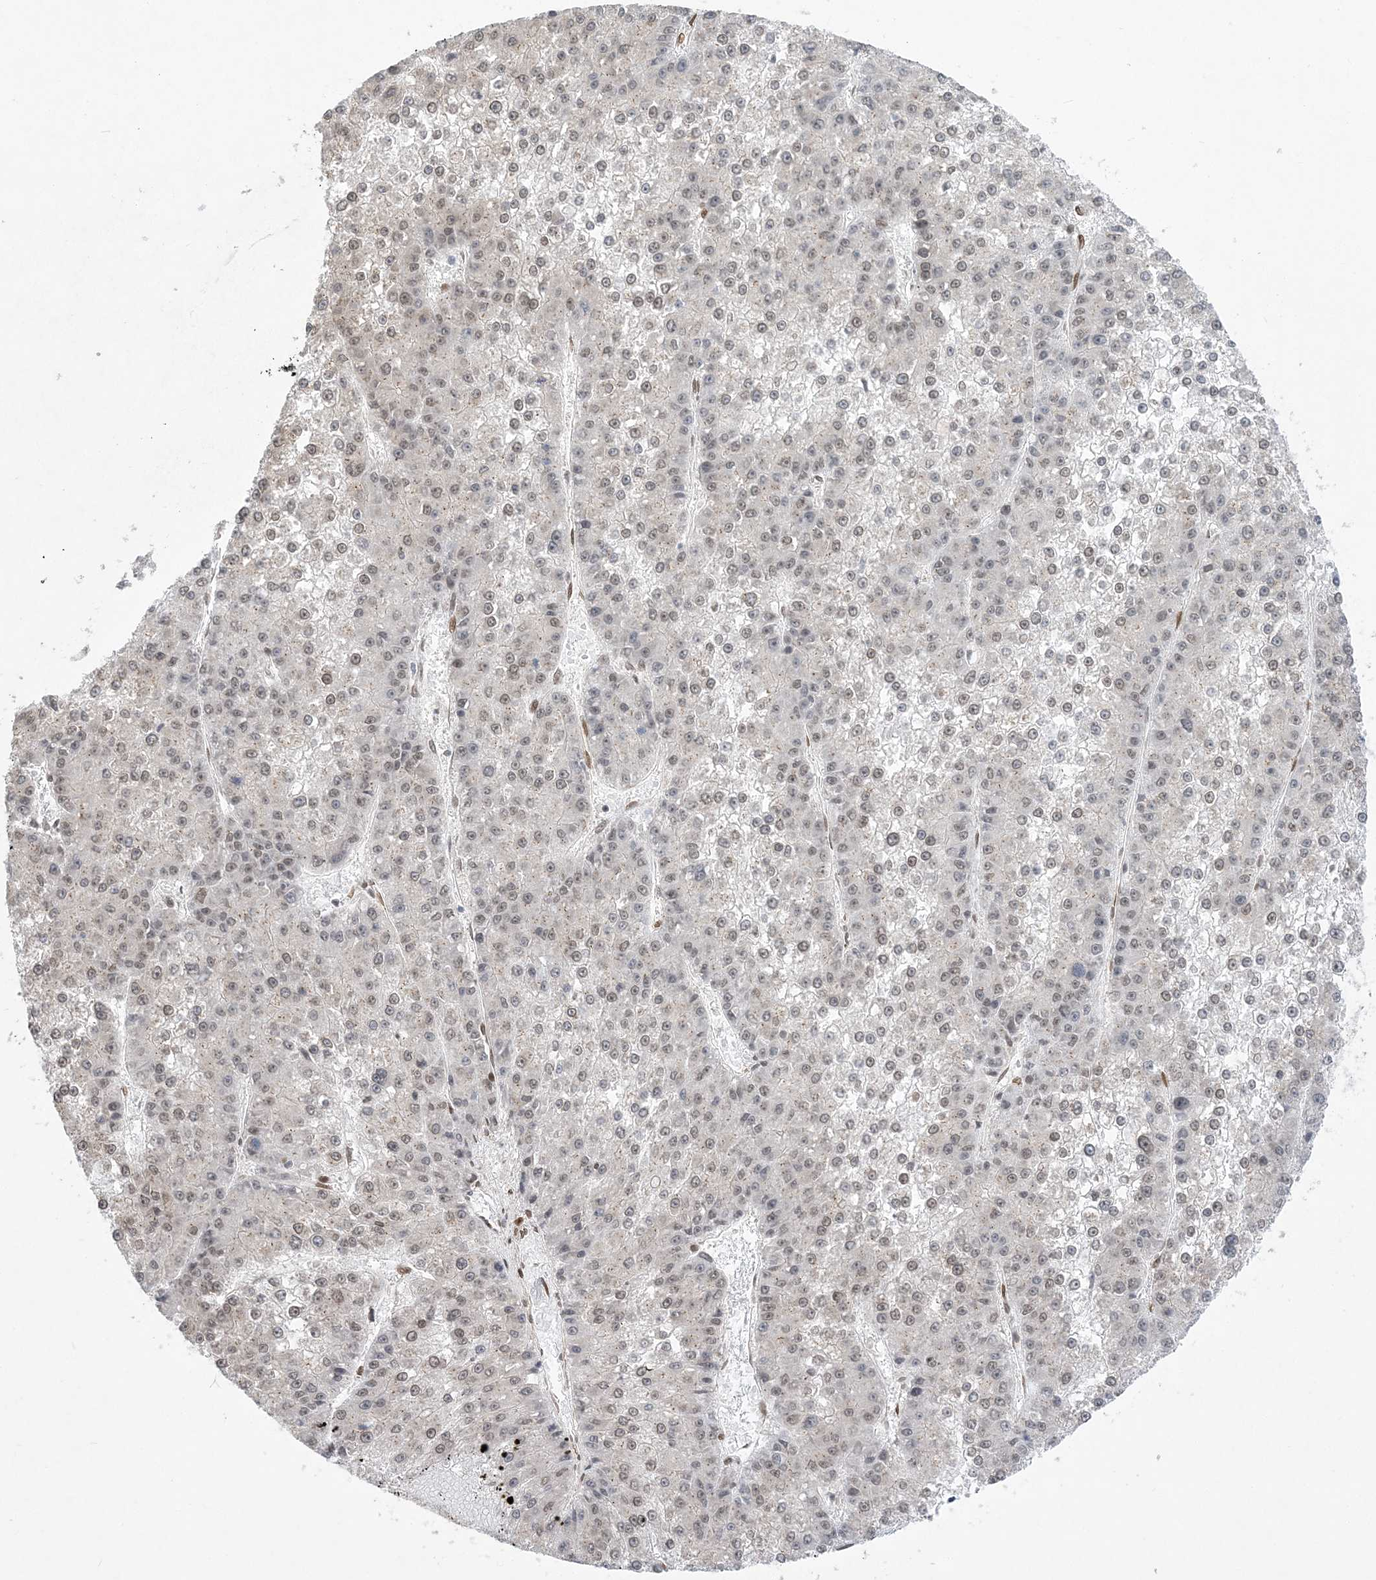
{"staining": {"intensity": "weak", "quantity": "25%-75%", "location": "nuclear"}, "tissue": "liver cancer", "cell_type": "Tumor cells", "image_type": "cancer", "snomed": [{"axis": "morphology", "description": "Carcinoma, Hepatocellular, NOS"}, {"axis": "topography", "description": "Liver"}], "caption": "The image displays a brown stain indicating the presence of a protein in the nuclear of tumor cells in hepatocellular carcinoma (liver).", "gene": "WAC", "patient": {"sex": "female", "age": 73}}